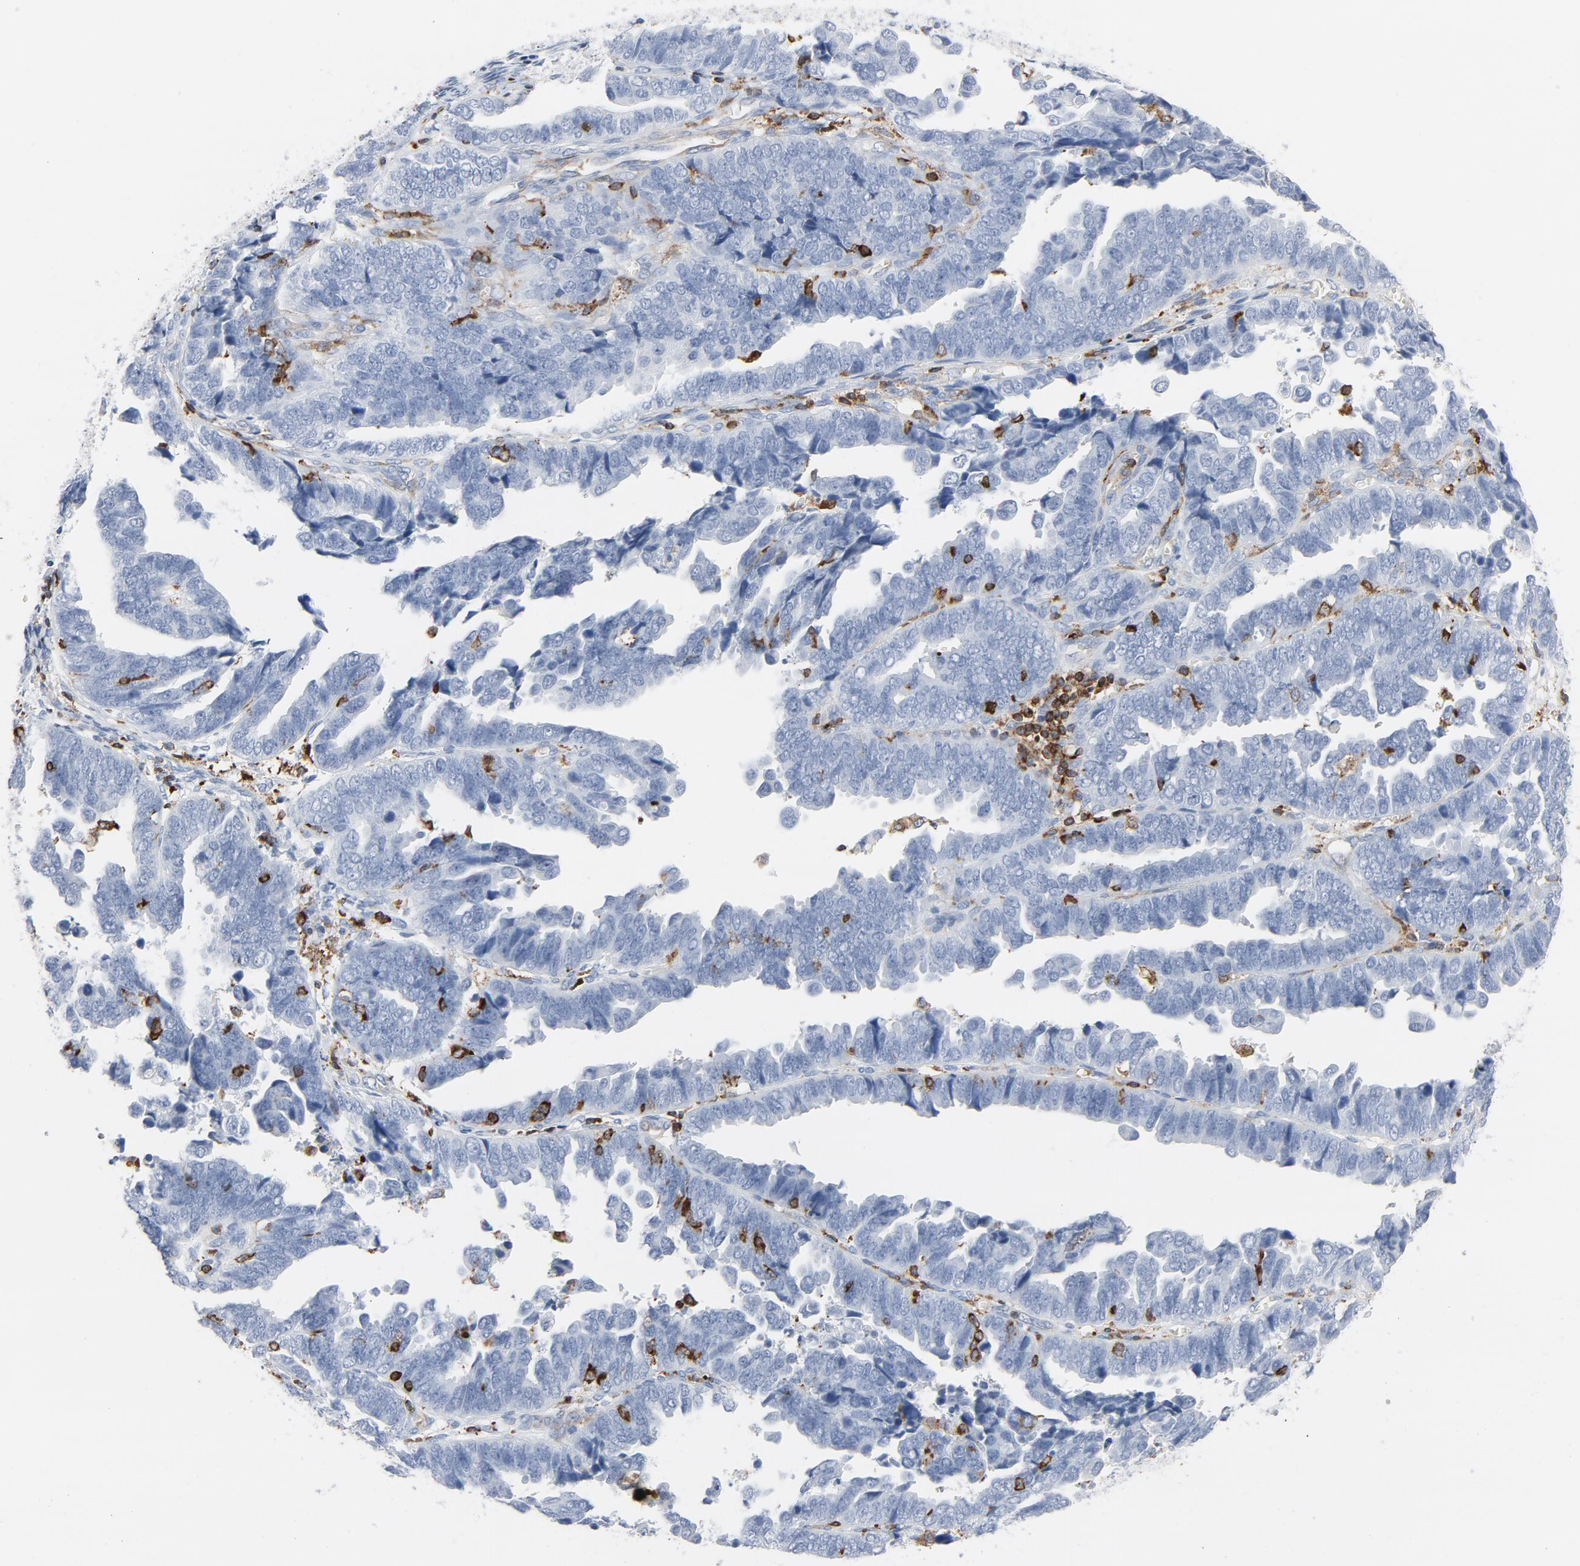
{"staining": {"intensity": "negative", "quantity": "none", "location": "none"}, "tissue": "endometrial cancer", "cell_type": "Tumor cells", "image_type": "cancer", "snomed": [{"axis": "morphology", "description": "Adenocarcinoma, NOS"}, {"axis": "topography", "description": "Endometrium"}], "caption": "Protein analysis of endometrial adenocarcinoma reveals no significant positivity in tumor cells.", "gene": "LCP2", "patient": {"sex": "female", "age": 75}}